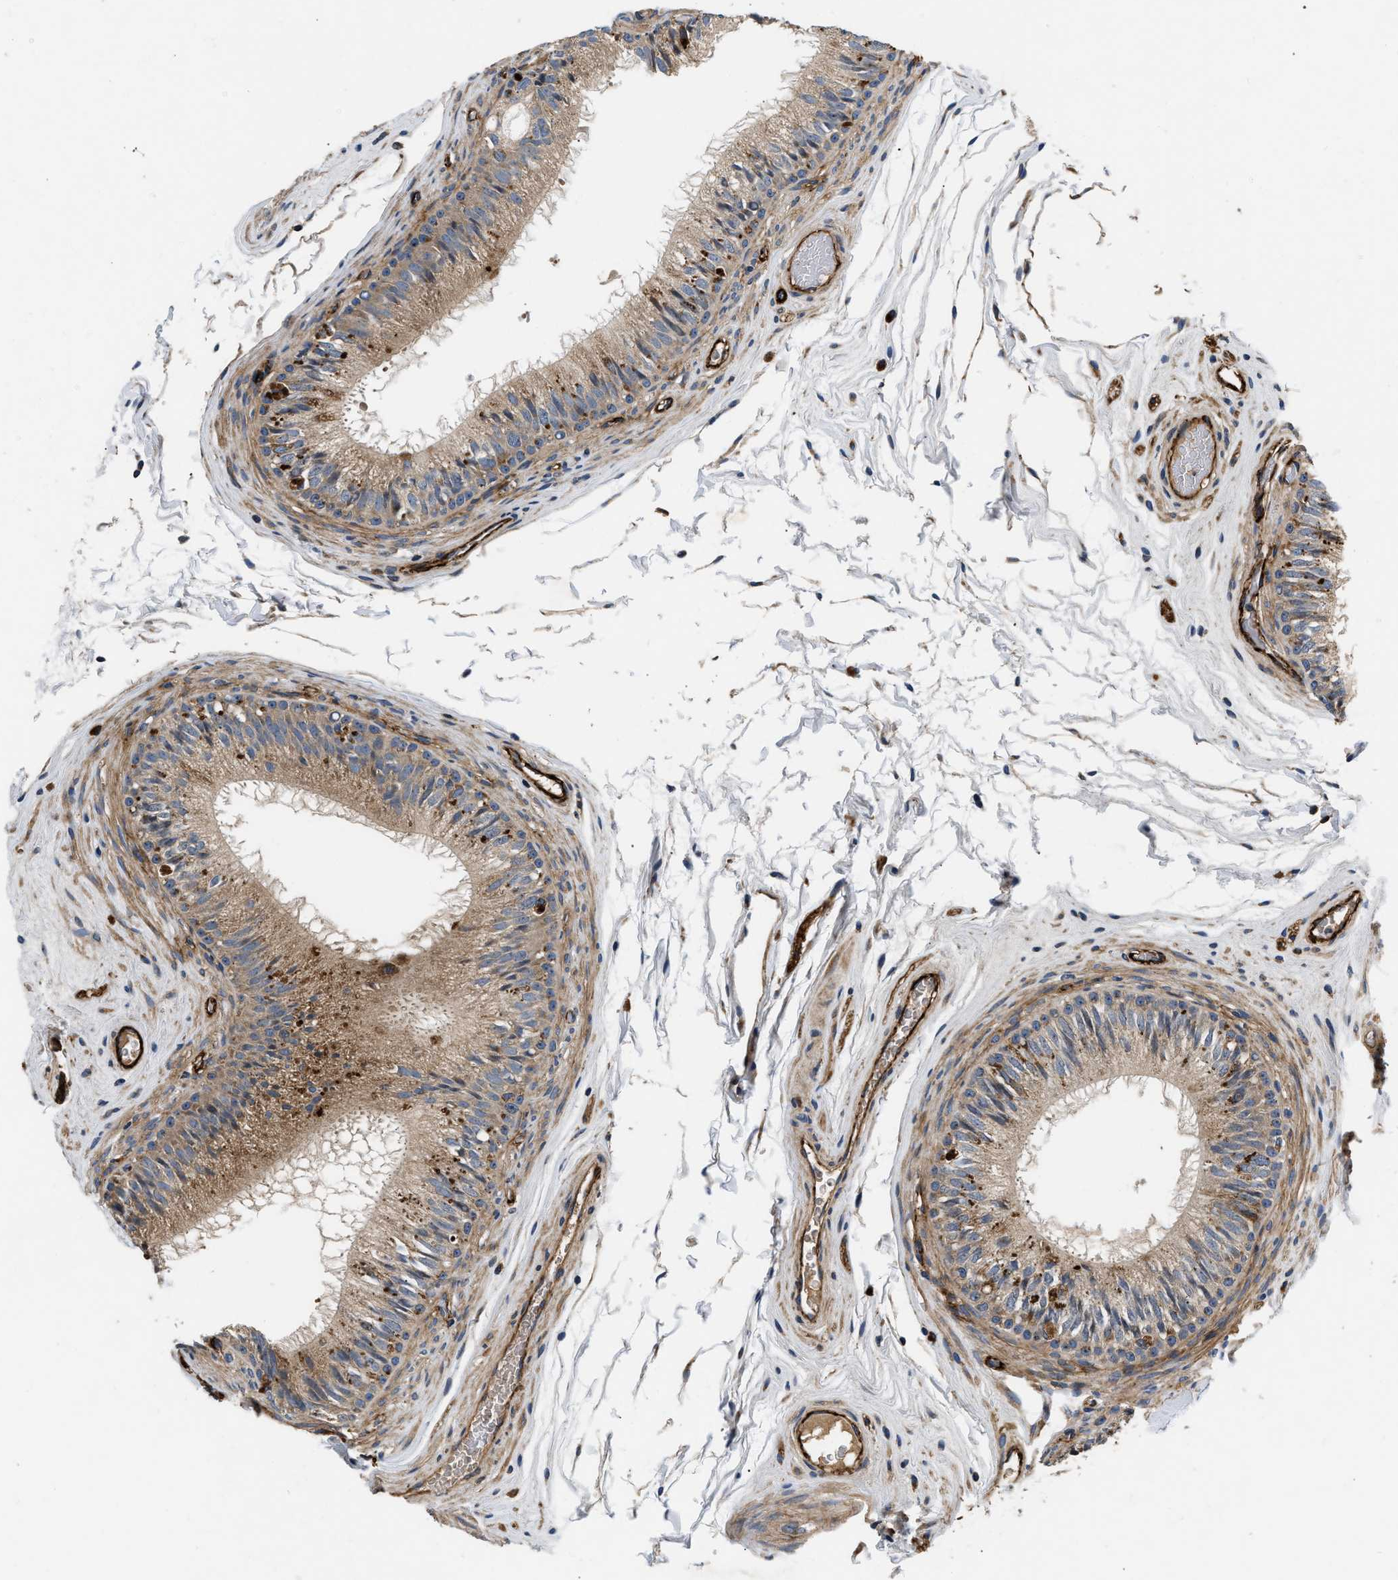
{"staining": {"intensity": "moderate", "quantity": ">75%", "location": "cytoplasmic/membranous"}, "tissue": "epididymis", "cell_type": "Glandular cells", "image_type": "normal", "snomed": [{"axis": "morphology", "description": "Normal tissue, NOS"}, {"axis": "topography", "description": "Testis"}, {"axis": "topography", "description": "Epididymis"}], "caption": "A brown stain labels moderate cytoplasmic/membranous positivity of a protein in glandular cells of unremarkable human epididymis. (brown staining indicates protein expression, while blue staining denotes nuclei).", "gene": "NME6", "patient": {"sex": "male", "age": 36}}